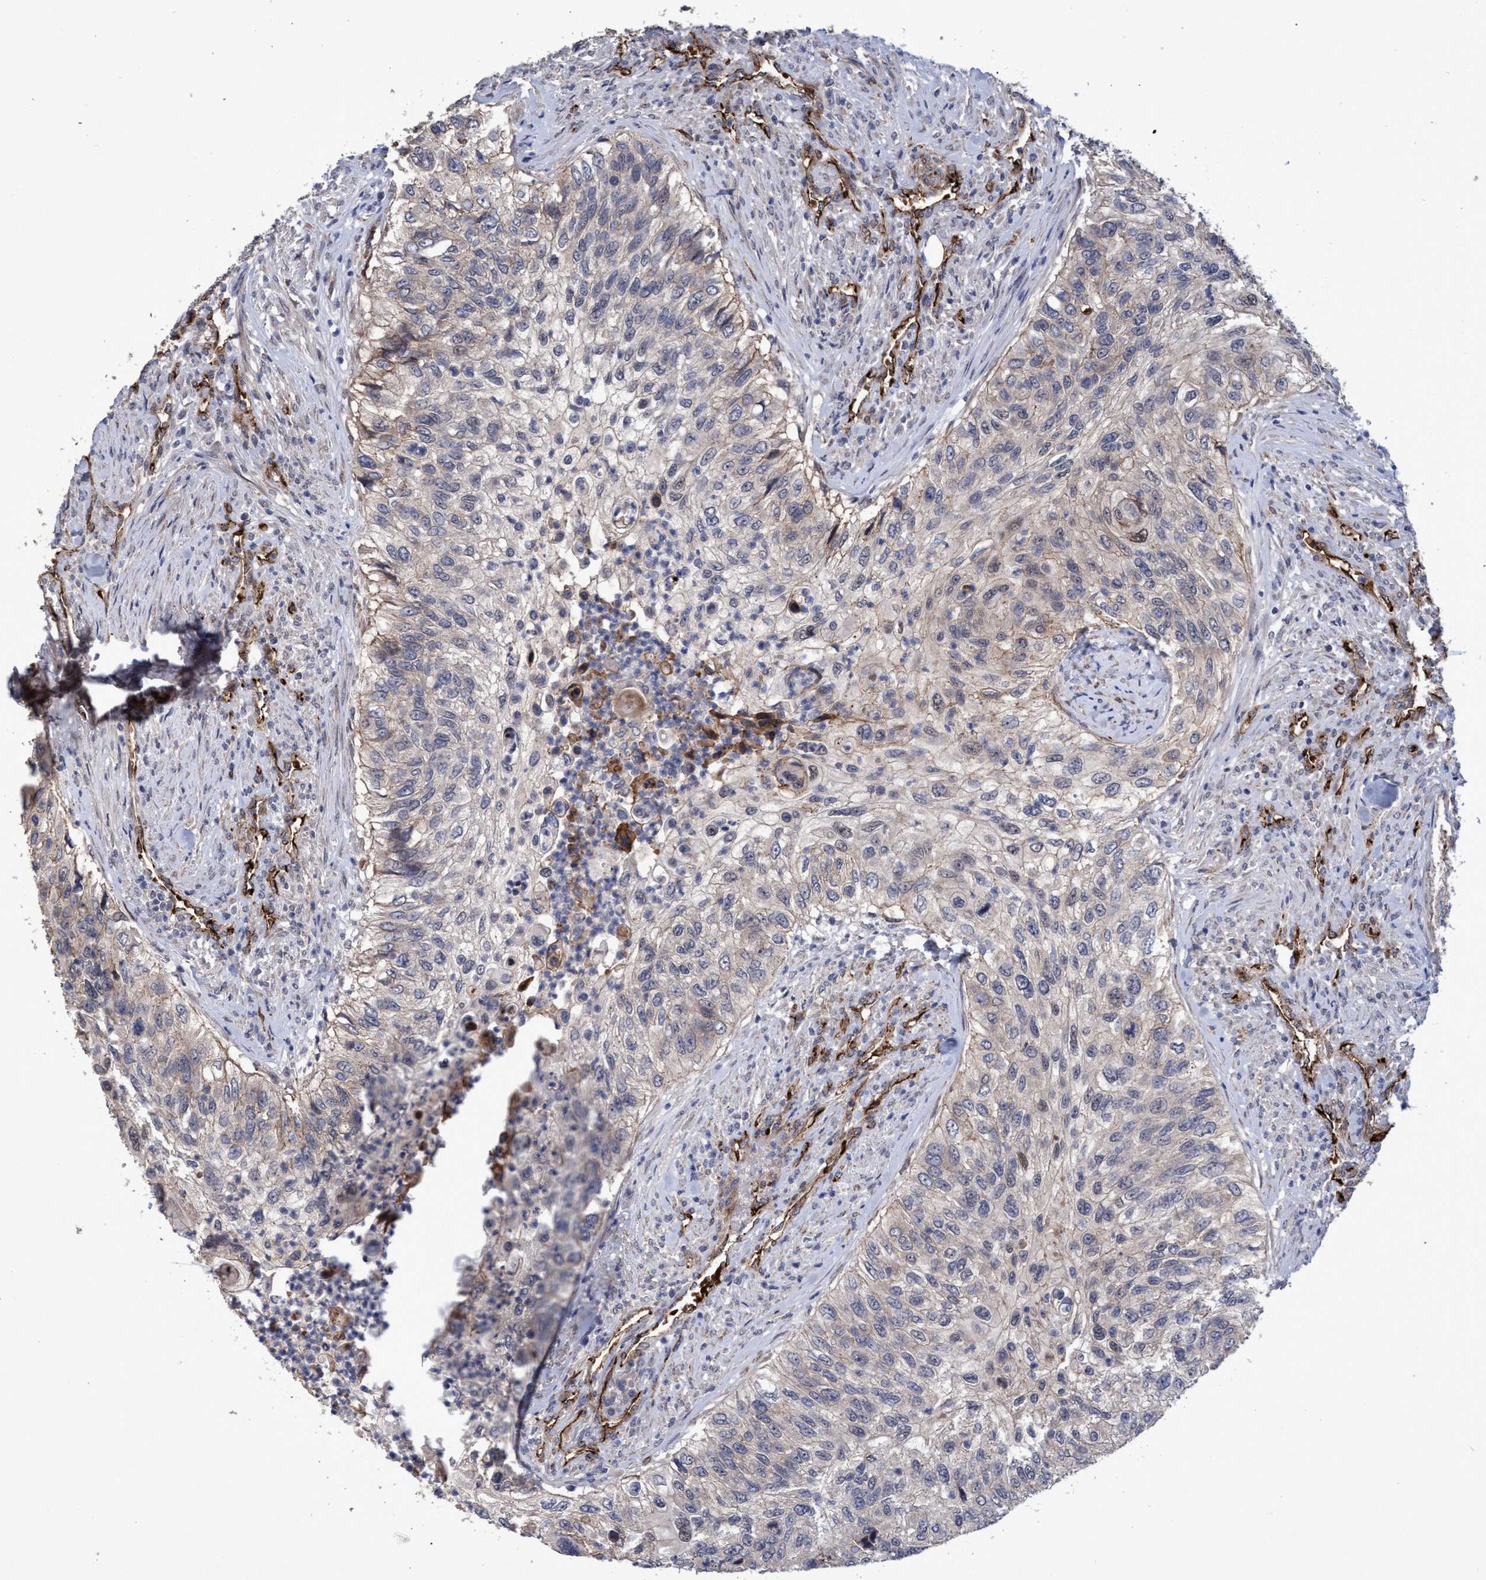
{"staining": {"intensity": "weak", "quantity": "<25%", "location": "cytoplasmic/membranous"}, "tissue": "urothelial cancer", "cell_type": "Tumor cells", "image_type": "cancer", "snomed": [{"axis": "morphology", "description": "Urothelial carcinoma, High grade"}, {"axis": "topography", "description": "Urinary bladder"}], "caption": "Tumor cells are negative for brown protein staining in urothelial carcinoma (high-grade).", "gene": "ZNF750", "patient": {"sex": "female", "age": 60}}